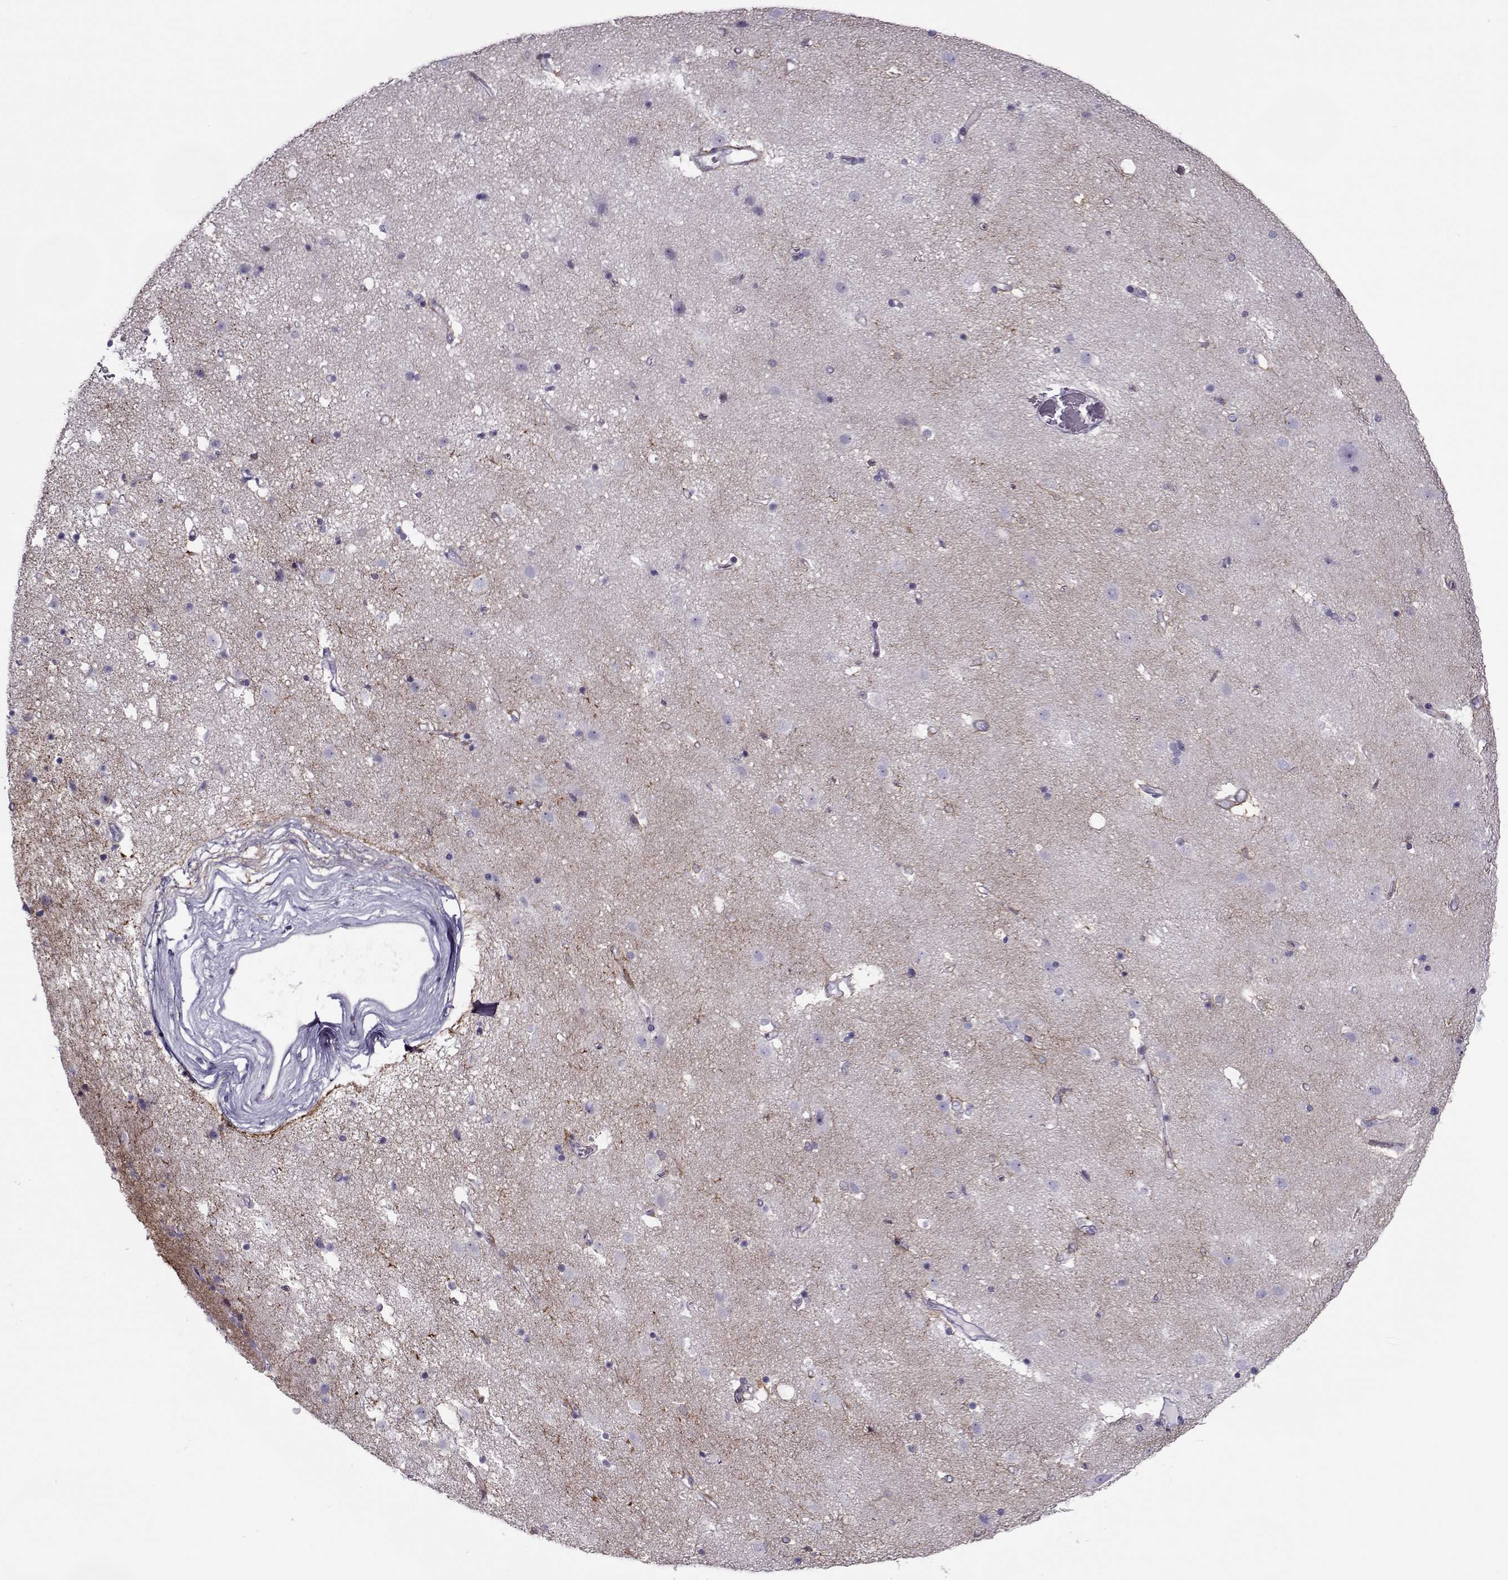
{"staining": {"intensity": "negative", "quantity": "none", "location": "none"}, "tissue": "caudate", "cell_type": "Glial cells", "image_type": "normal", "snomed": [{"axis": "morphology", "description": "Normal tissue, NOS"}, {"axis": "topography", "description": "Lateral ventricle wall"}], "caption": "Caudate was stained to show a protein in brown. There is no significant positivity in glial cells. Brightfield microscopy of immunohistochemistry stained with DAB (brown) and hematoxylin (blue), captured at high magnification.", "gene": "PP2D1", "patient": {"sex": "female", "age": 71}}